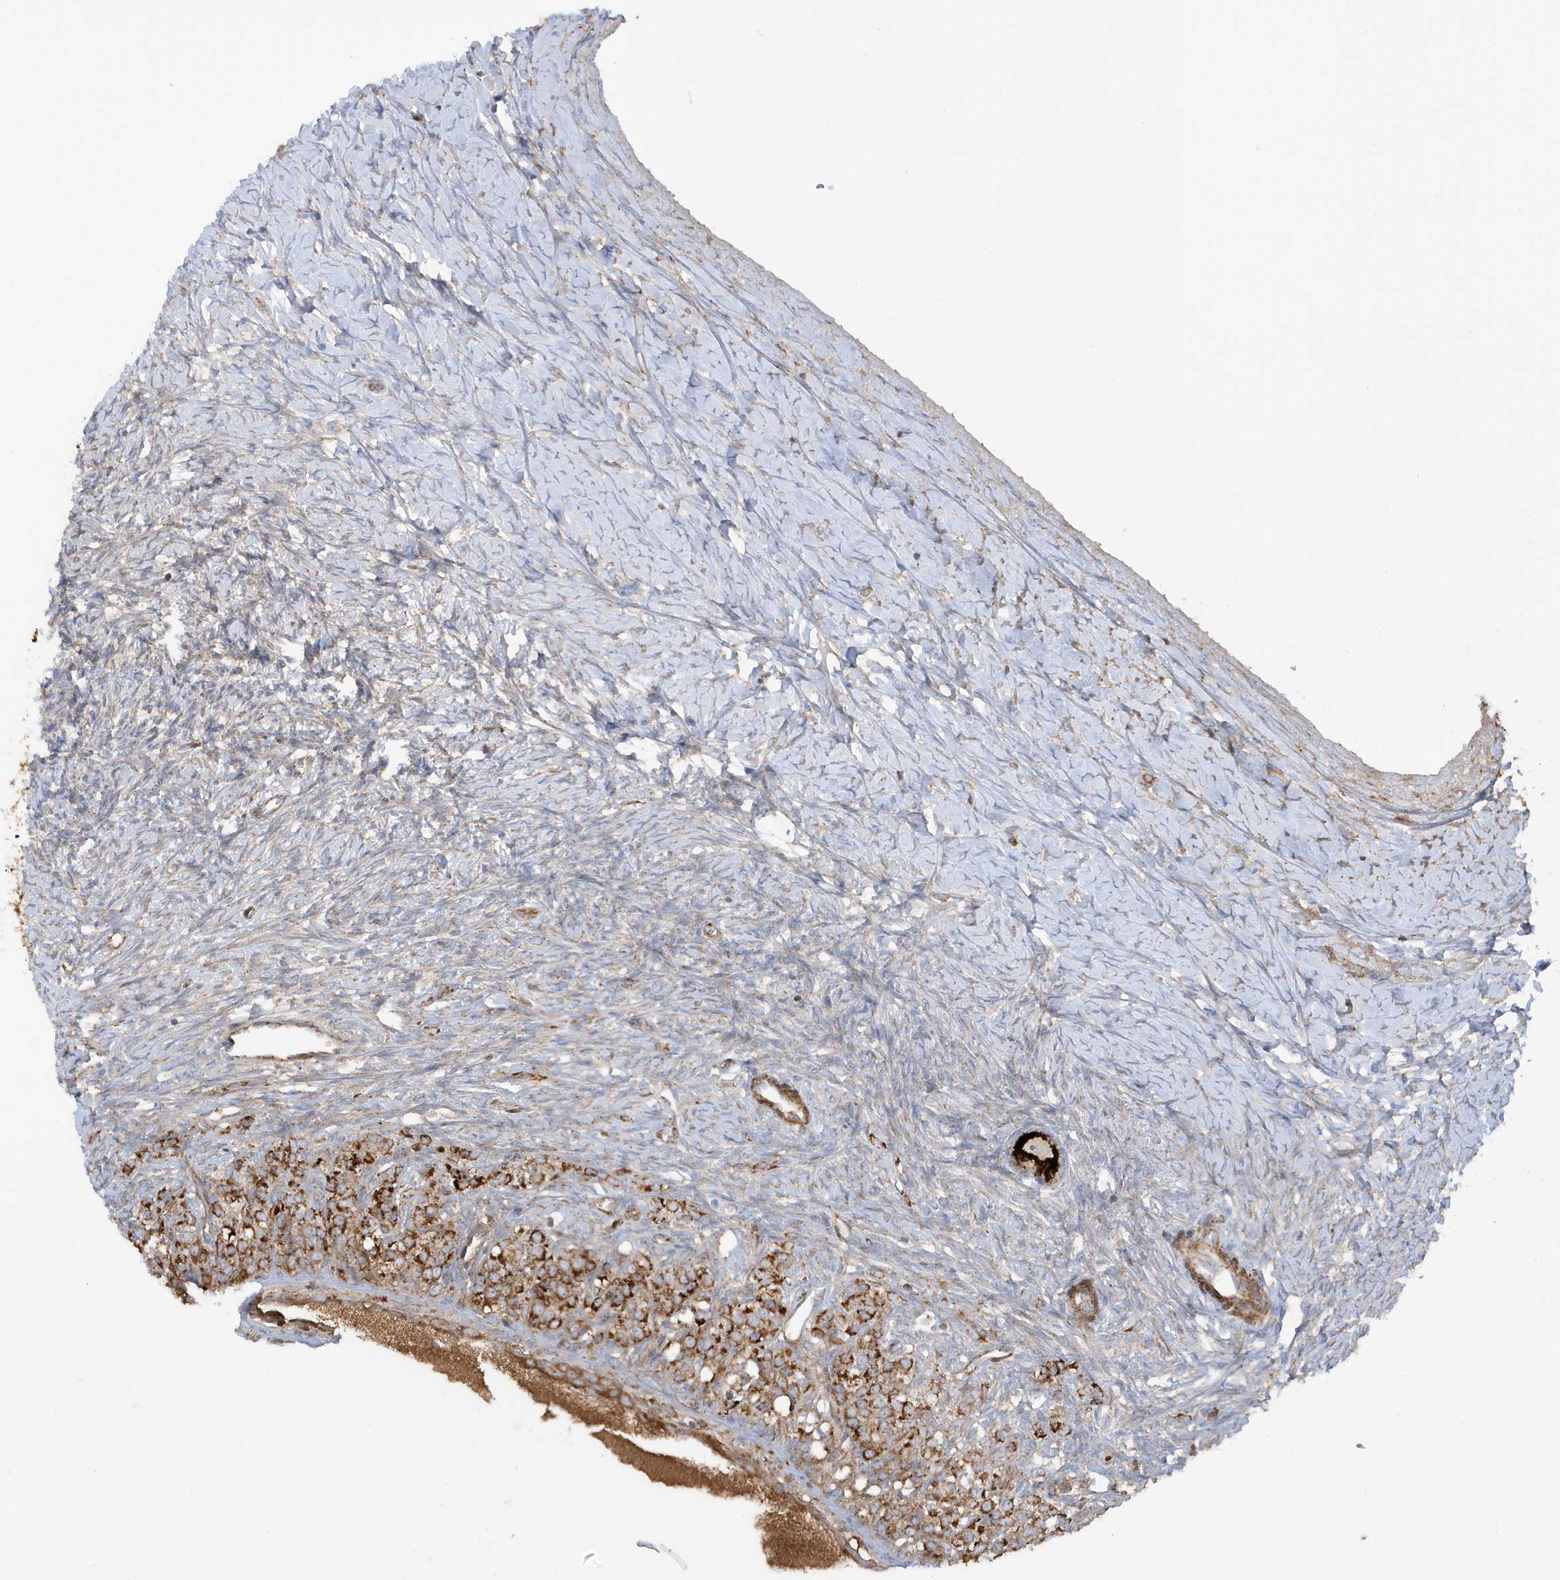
{"staining": {"intensity": "strong", "quantity": ">75%", "location": "cytoplasmic/membranous"}, "tissue": "ovary", "cell_type": "Follicle cells", "image_type": "normal", "snomed": [{"axis": "morphology", "description": "Normal tissue, NOS"}, {"axis": "morphology", "description": "Developmental malformation"}, {"axis": "topography", "description": "Ovary"}], "caption": "DAB (3,3'-diaminobenzidine) immunohistochemical staining of benign human ovary demonstrates strong cytoplasmic/membranous protein staining in approximately >75% of follicle cells. (Brightfield microscopy of DAB IHC at high magnification).", "gene": "IFT57", "patient": {"sex": "female", "age": 39}}